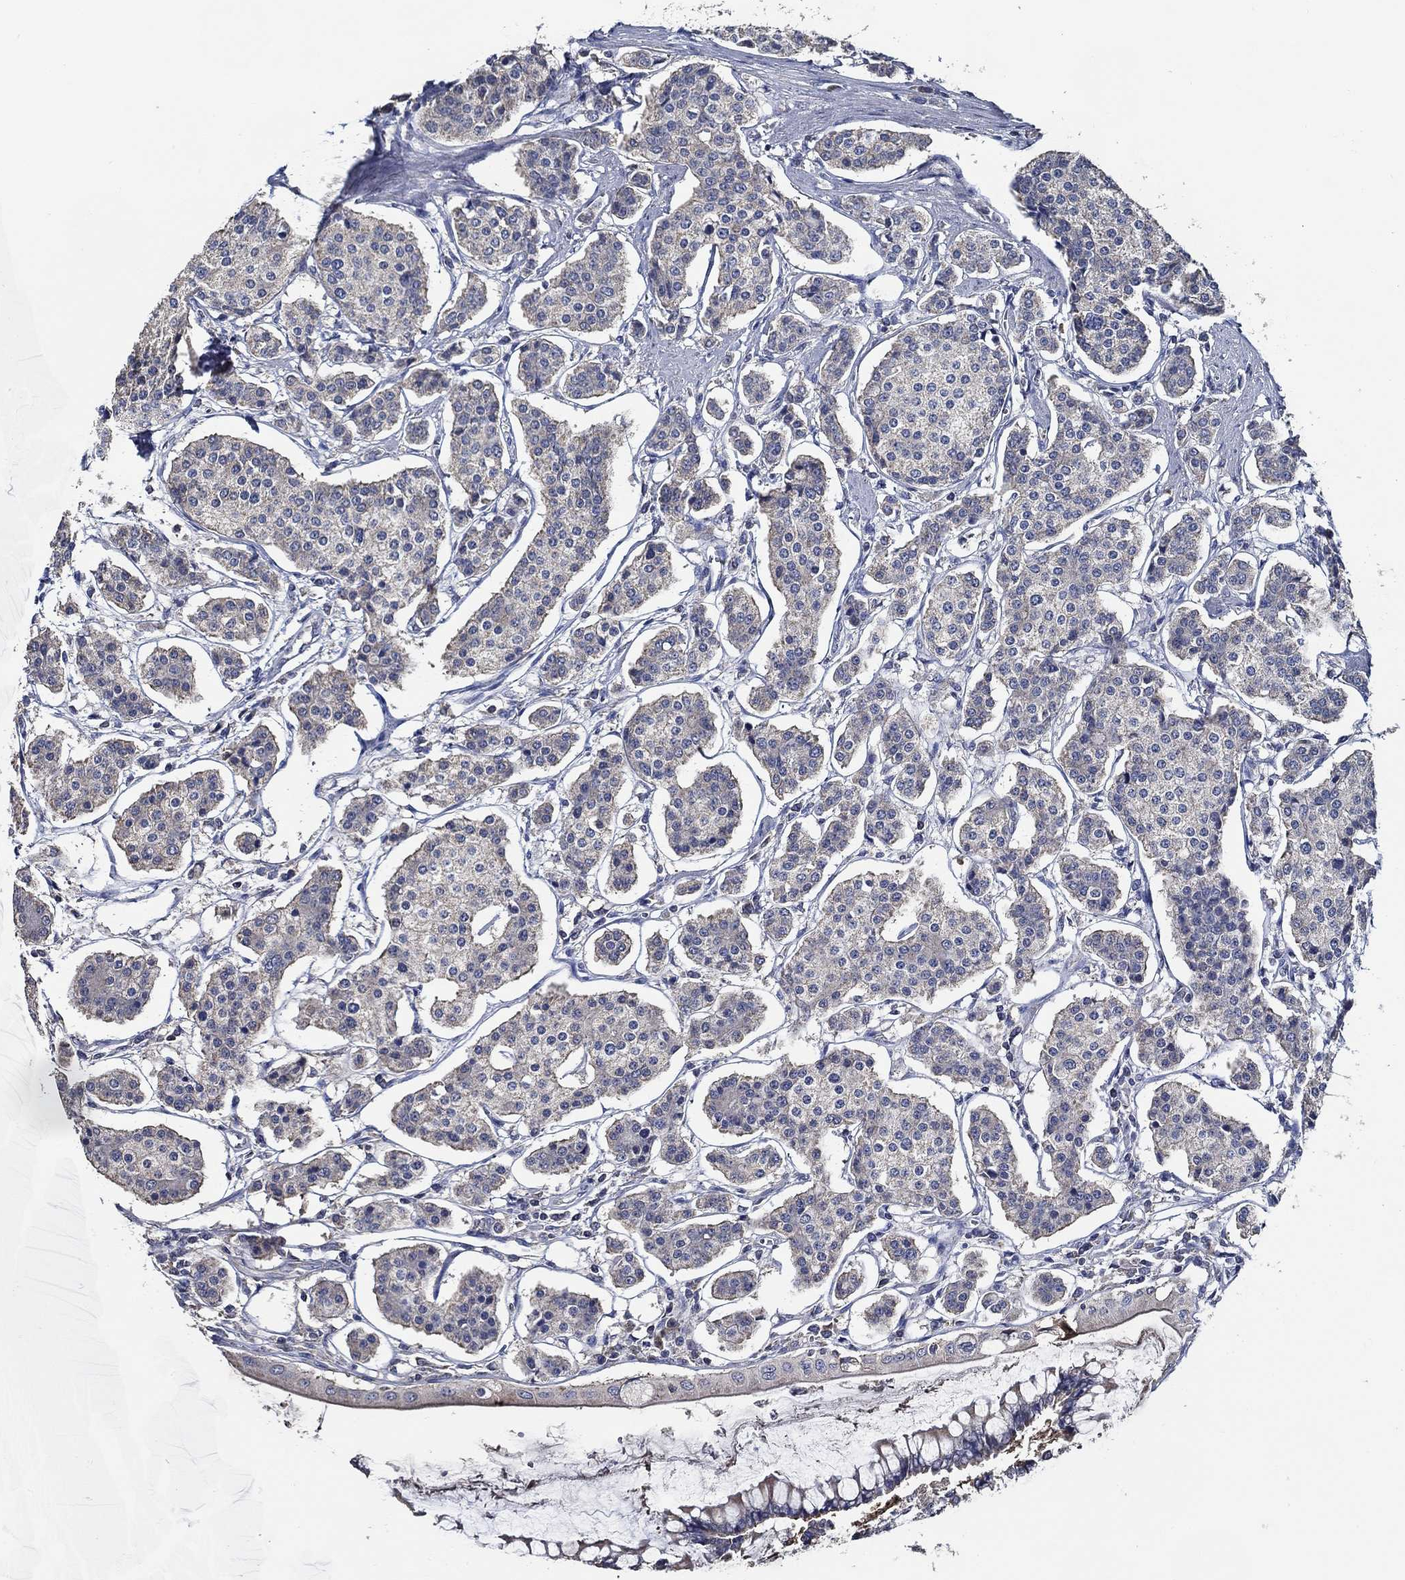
{"staining": {"intensity": "weak", "quantity": "<25%", "location": "cytoplasmic/membranous"}, "tissue": "carcinoid", "cell_type": "Tumor cells", "image_type": "cancer", "snomed": [{"axis": "morphology", "description": "Carcinoid, malignant, NOS"}, {"axis": "topography", "description": "Small intestine"}], "caption": "Immunohistochemistry (IHC) of carcinoid exhibits no expression in tumor cells. The staining is performed using DAB brown chromogen with nuclei counter-stained in using hematoxylin.", "gene": "WDR53", "patient": {"sex": "female", "age": 65}}